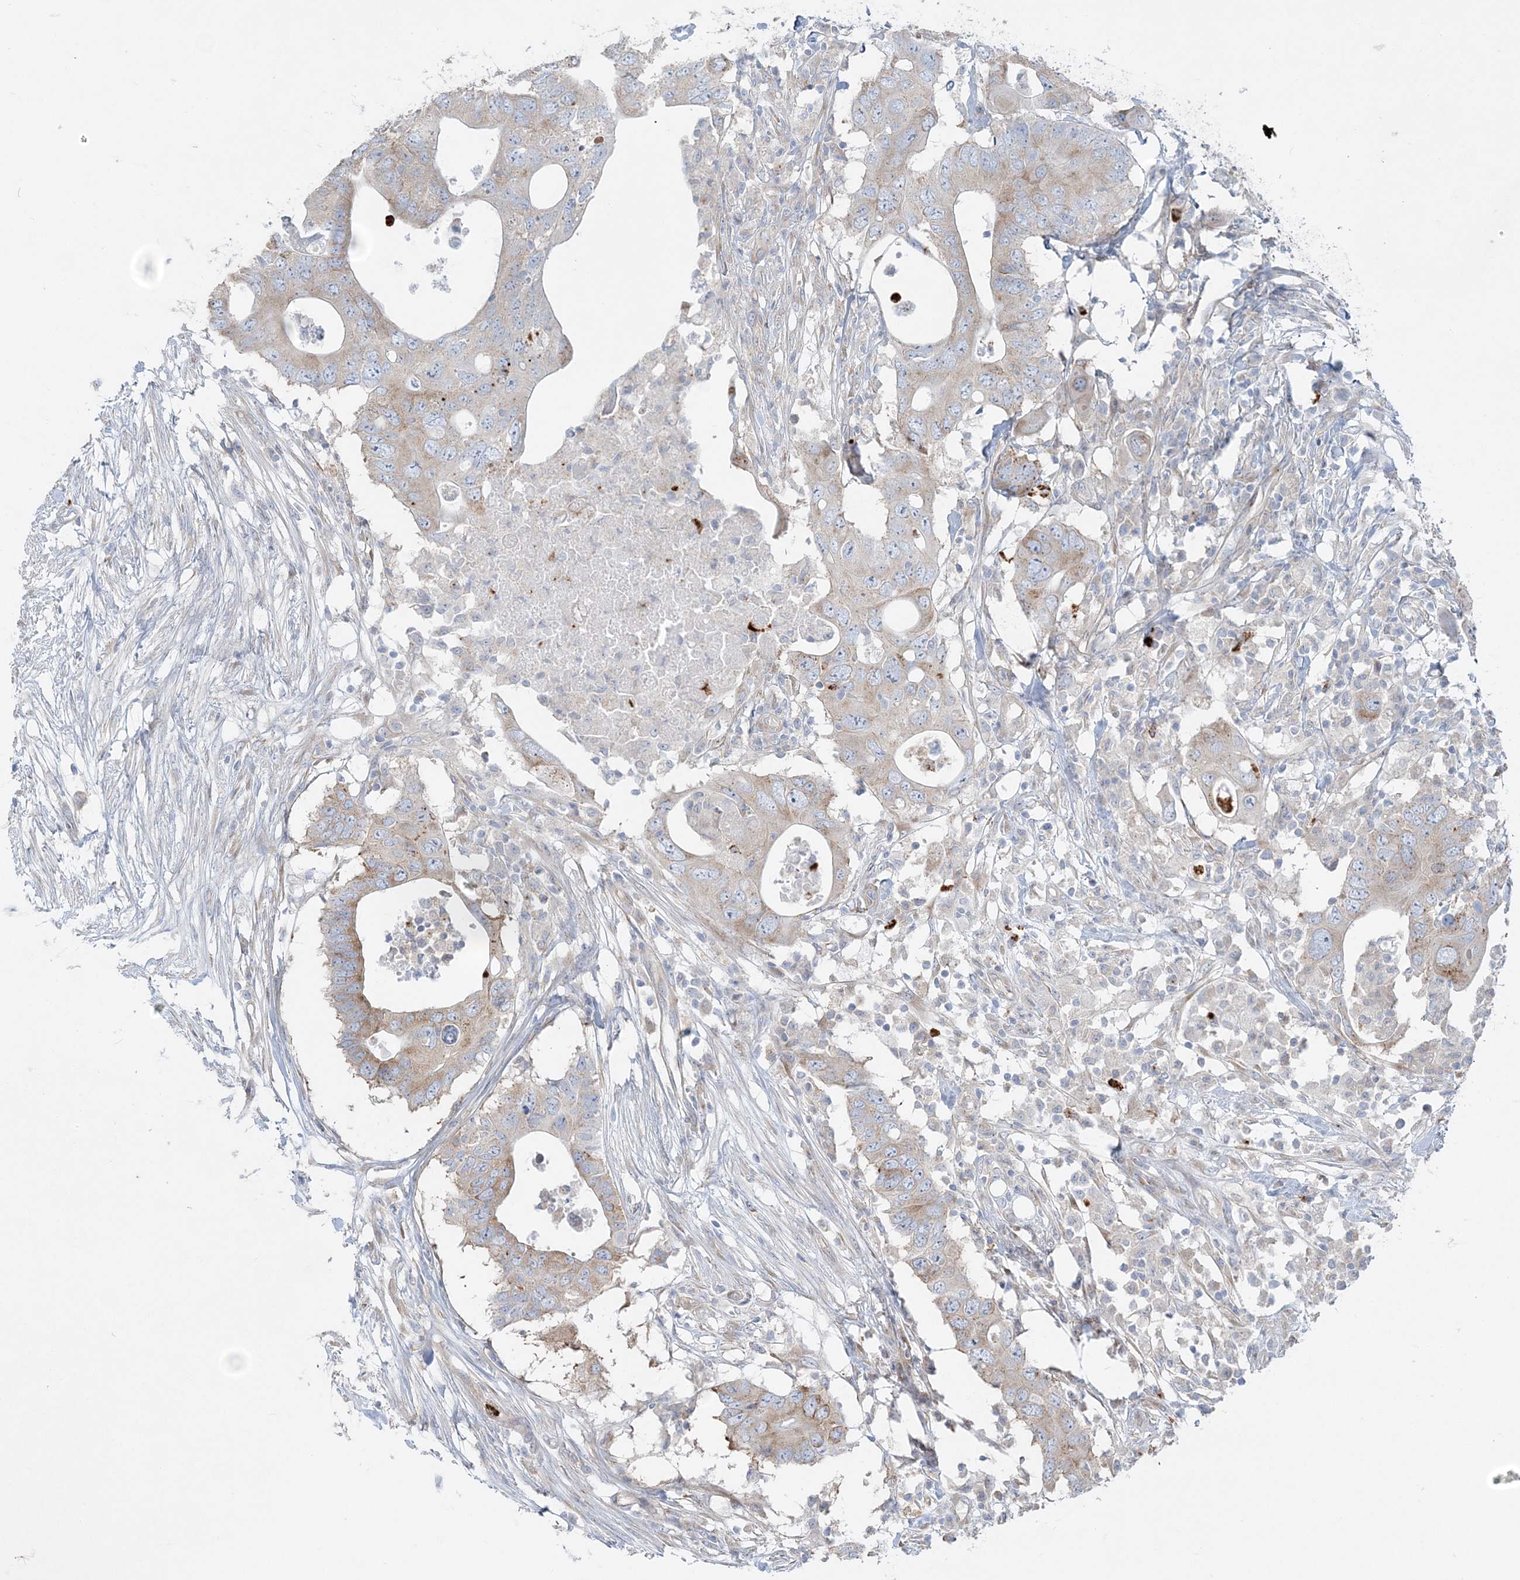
{"staining": {"intensity": "weak", "quantity": "25%-75%", "location": "cytoplasmic/membranous"}, "tissue": "colorectal cancer", "cell_type": "Tumor cells", "image_type": "cancer", "snomed": [{"axis": "morphology", "description": "Adenocarcinoma, NOS"}, {"axis": "topography", "description": "Colon"}], "caption": "Immunohistochemical staining of colorectal cancer (adenocarcinoma) reveals weak cytoplasmic/membranous protein positivity in approximately 25%-75% of tumor cells. The staining was performed using DAB (3,3'-diaminobenzidine) to visualize the protein expression in brown, while the nuclei were stained in blue with hematoxylin (Magnification: 20x).", "gene": "CCNJ", "patient": {"sex": "male", "age": 71}}